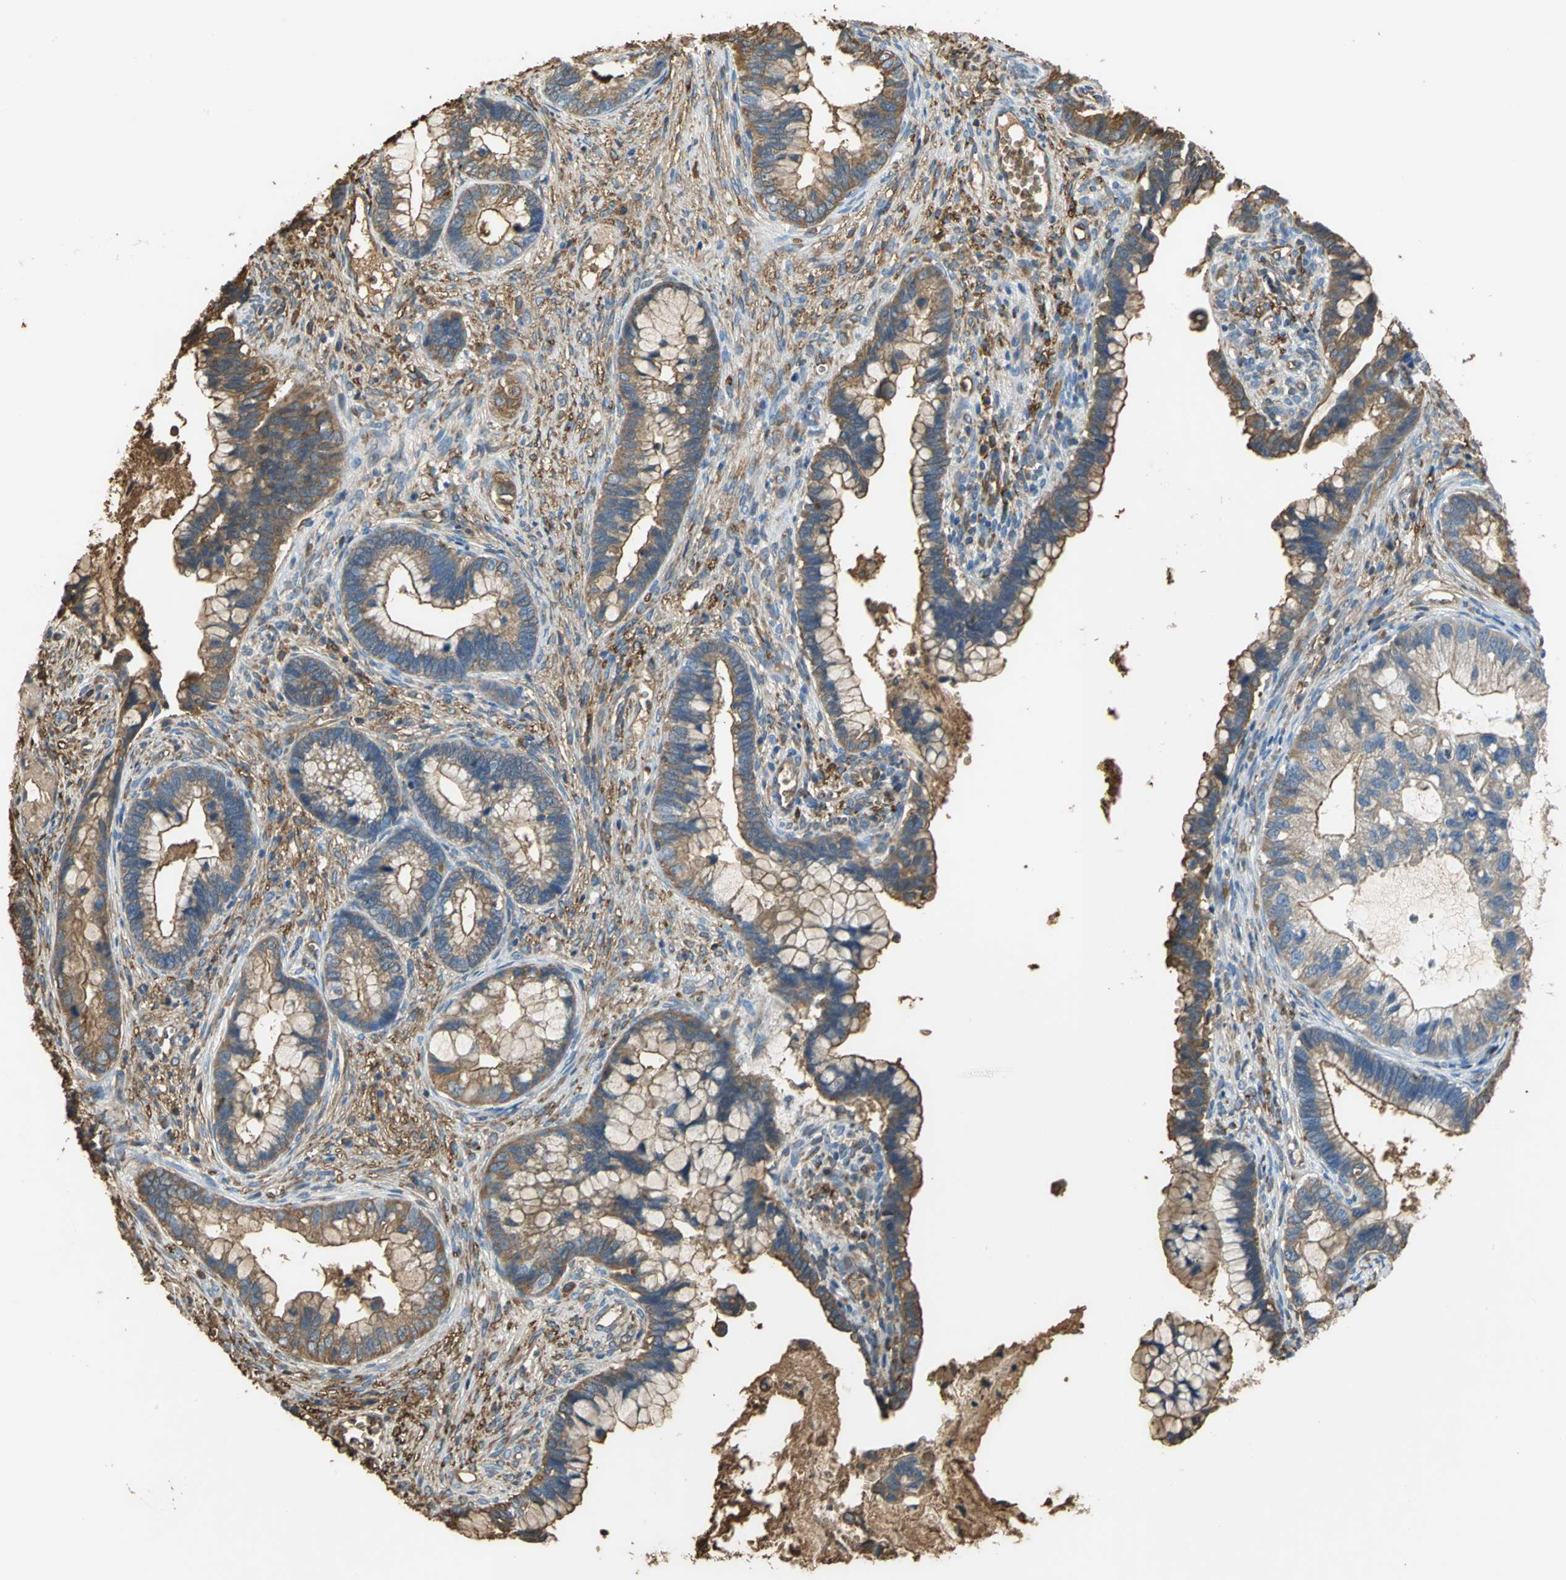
{"staining": {"intensity": "strong", "quantity": ">75%", "location": "cytoplasmic/membranous"}, "tissue": "cervical cancer", "cell_type": "Tumor cells", "image_type": "cancer", "snomed": [{"axis": "morphology", "description": "Adenocarcinoma, NOS"}, {"axis": "topography", "description": "Cervix"}], "caption": "Tumor cells demonstrate high levels of strong cytoplasmic/membranous positivity in about >75% of cells in human cervical adenocarcinoma. (DAB (3,3'-diaminobenzidine) = brown stain, brightfield microscopy at high magnification).", "gene": "TREM1", "patient": {"sex": "female", "age": 44}}